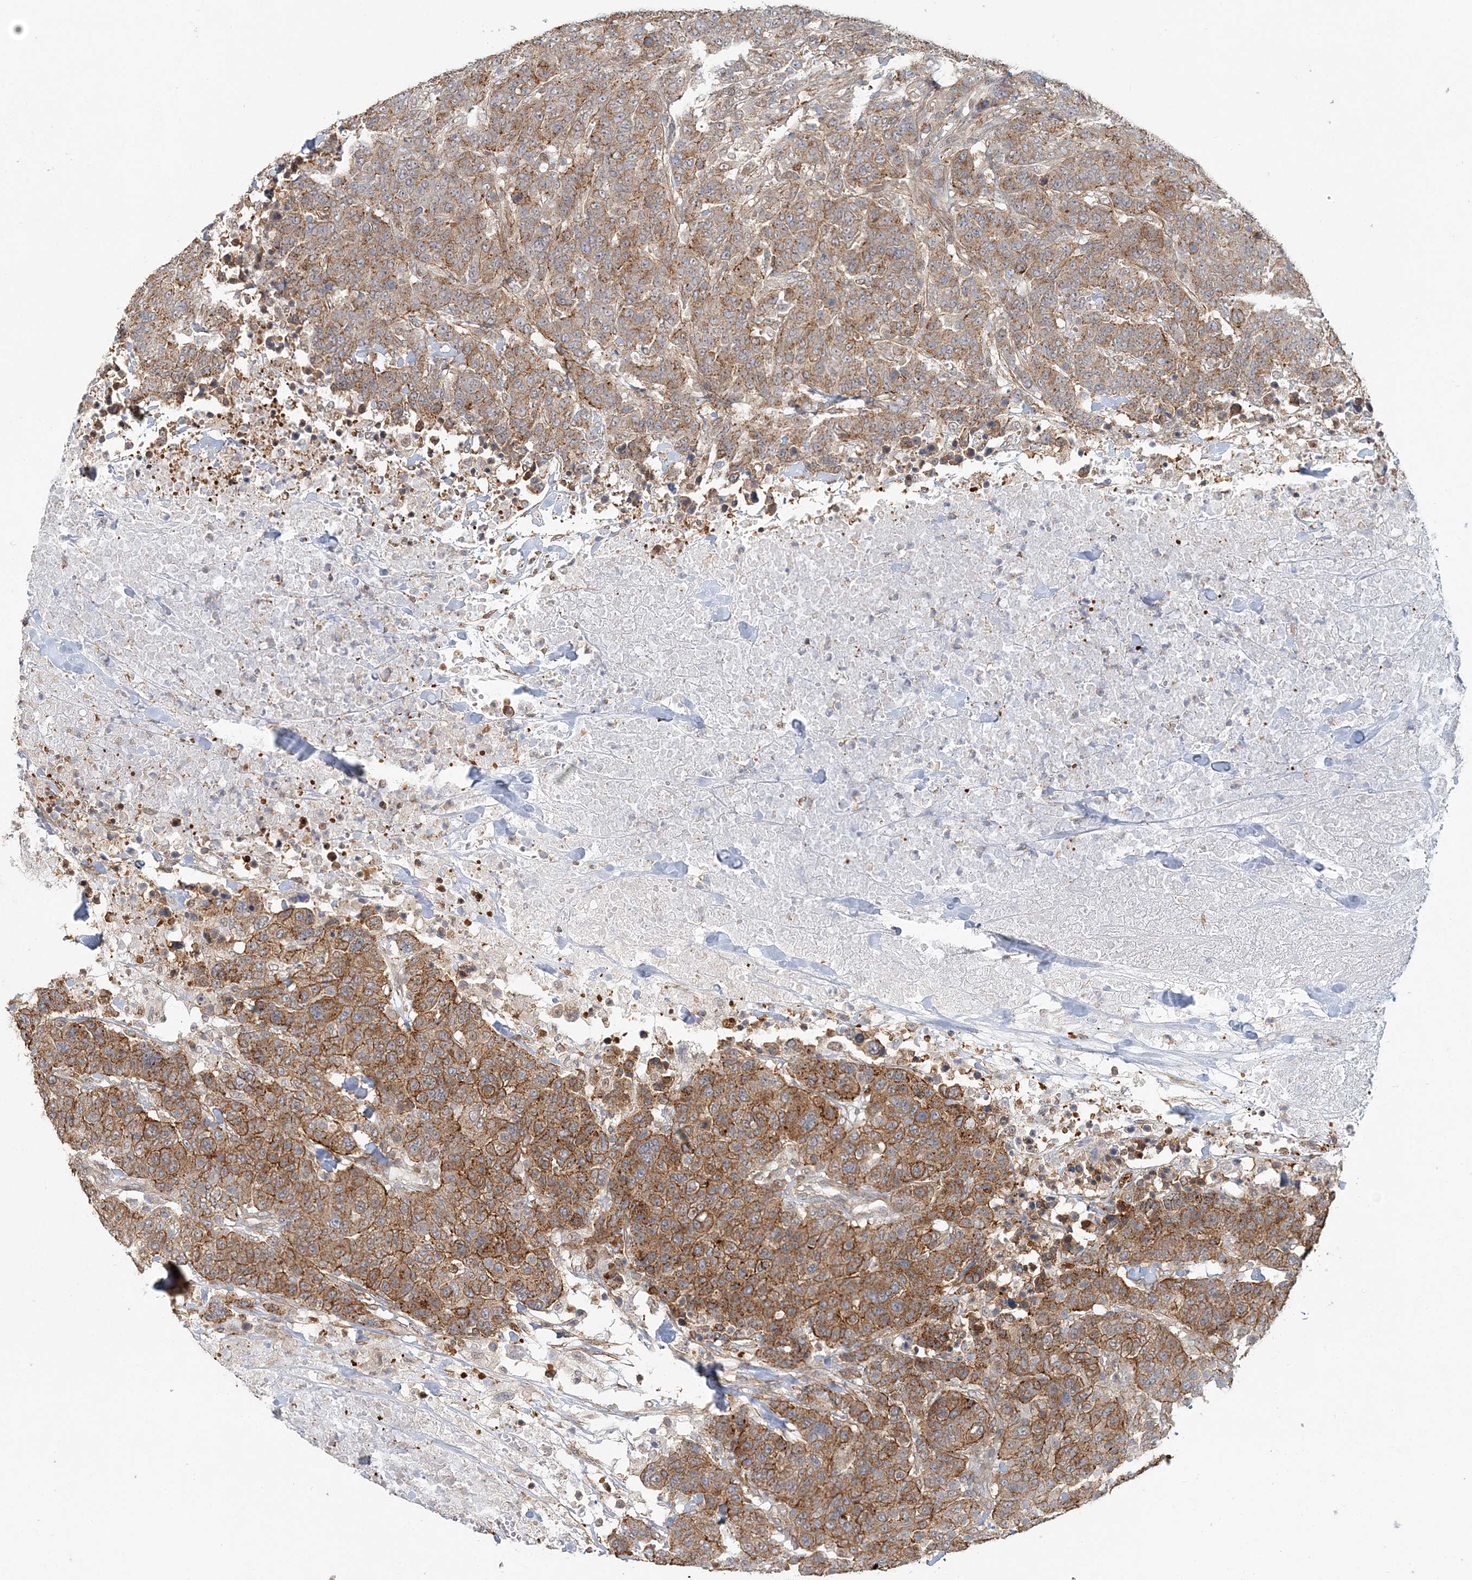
{"staining": {"intensity": "moderate", "quantity": ">75%", "location": "cytoplasmic/membranous"}, "tissue": "breast cancer", "cell_type": "Tumor cells", "image_type": "cancer", "snomed": [{"axis": "morphology", "description": "Duct carcinoma"}, {"axis": "topography", "description": "Breast"}], "caption": "Immunohistochemistry (IHC) staining of breast cancer, which reveals medium levels of moderate cytoplasmic/membranous expression in about >75% of tumor cells indicating moderate cytoplasmic/membranous protein expression. The staining was performed using DAB (brown) for protein detection and nuclei were counterstained in hematoxylin (blue).", "gene": "MAT2B", "patient": {"sex": "female", "age": 37}}